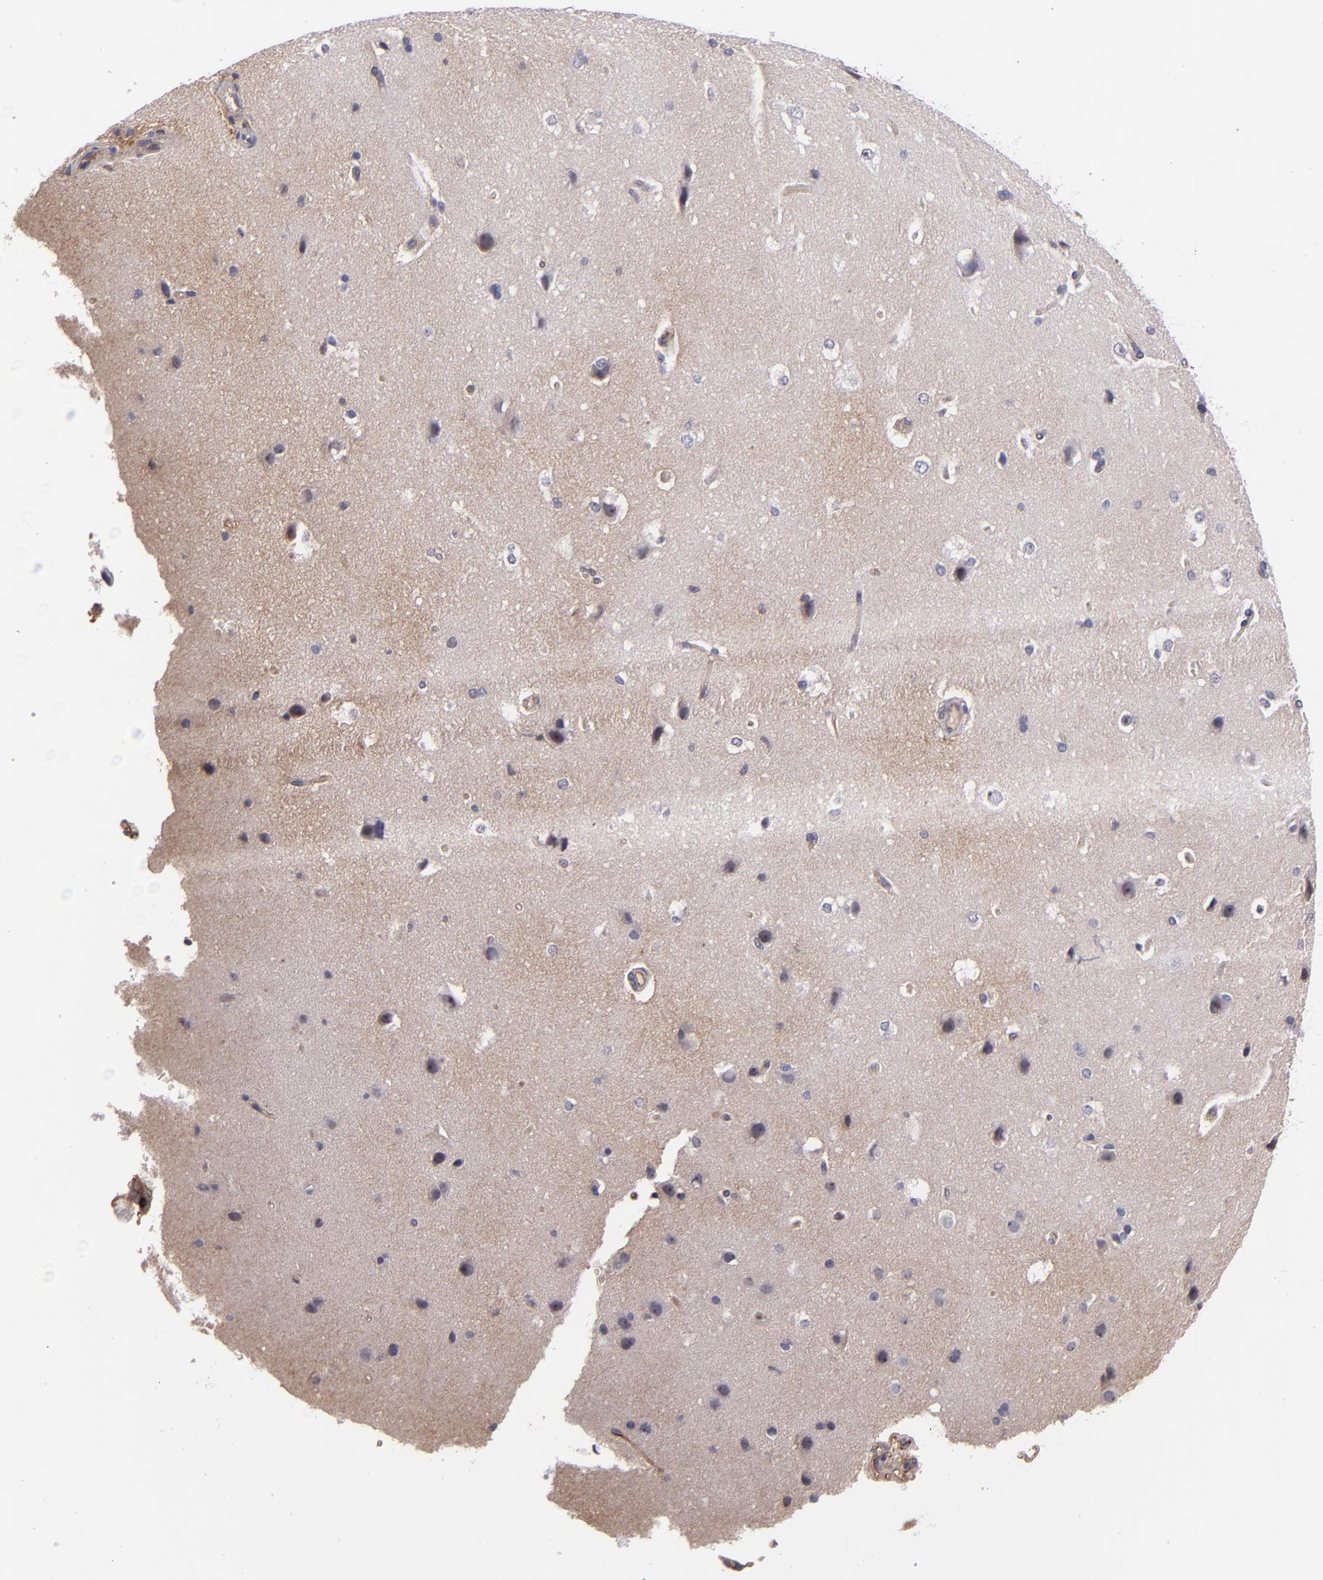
{"staining": {"intensity": "moderate", "quantity": ">75%", "location": "cytoplasmic/membranous"}, "tissue": "cerebral cortex", "cell_type": "Endothelial cells", "image_type": "normal", "snomed": [{"axis": "morphology", "description": "Normal tissue, NOS"}, {"axis": "topography", "description": "Cerebral cortex"}], "caption": "Immunohistochemical staining of benign cerebral cortex reveals medium levels of moderate cytoplasmic/membranous positivity in approximately >75% of endothelial cells.", "gene": "ICAM1", "patient": {"sex": "female", "age": 45}}